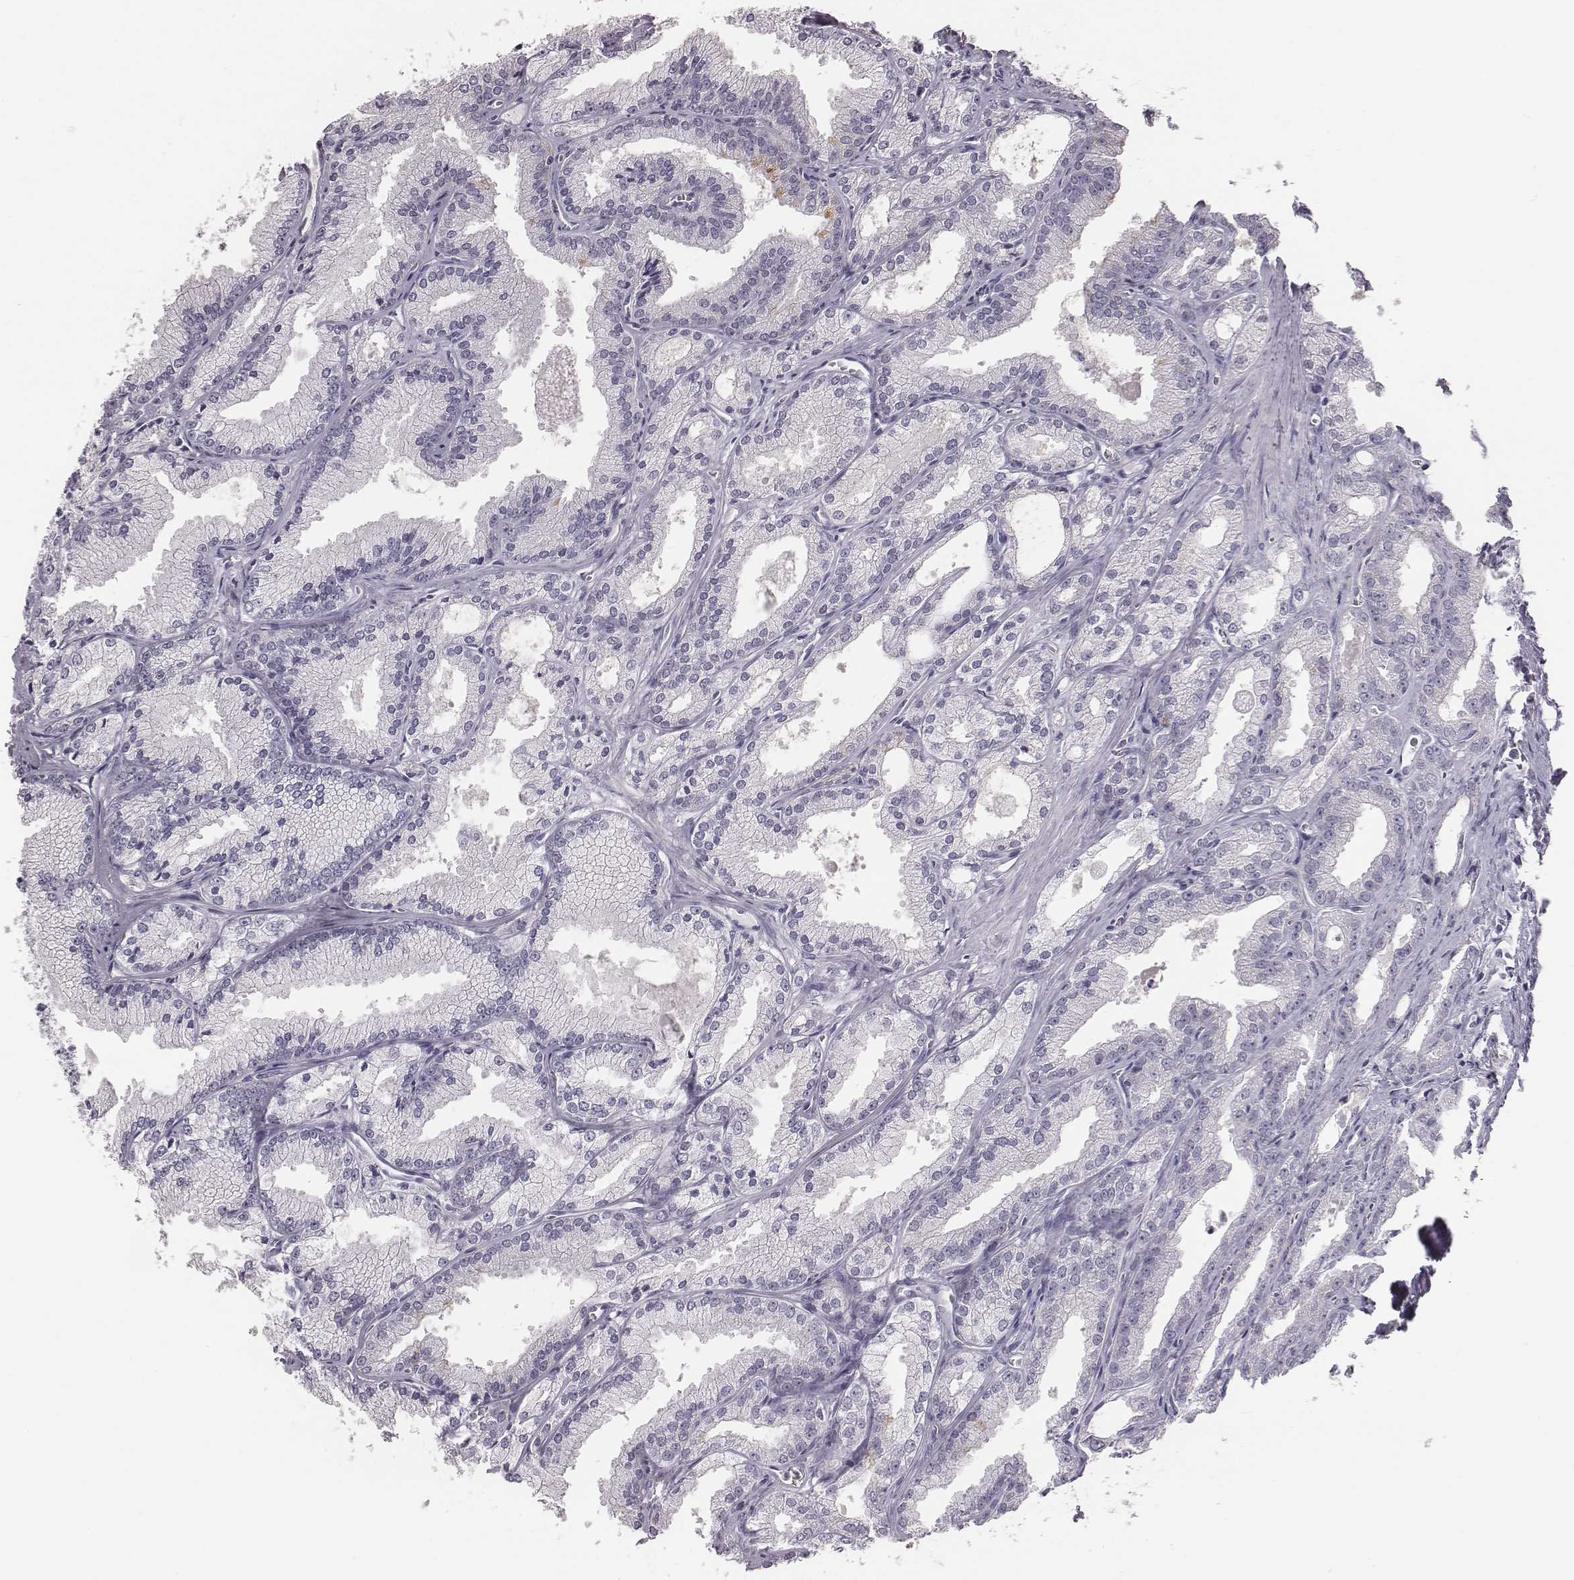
{"staining": {"intensity": "negative", "quantity": "none", "location": "none"}, "tissue": "prostate cancer", "cell_type": "Tumor cells", "image_type": "cancer", "snomed": [{"axis": "morphology", "description": "Adenocarcinoma, NOS"}, {"axis": "morphology", "description": "Adenocarcinoma, High grade"}, {"axis": "topography", "description": "Prostate"}], "caption": "Tumor cells show no significant staining in prostate adenocarcinoma. (DAB IHC visualized using brightfield microscopy, high magnification).", "gene": "C6orf58", "patient": {"sex": "male", "age": 70}}